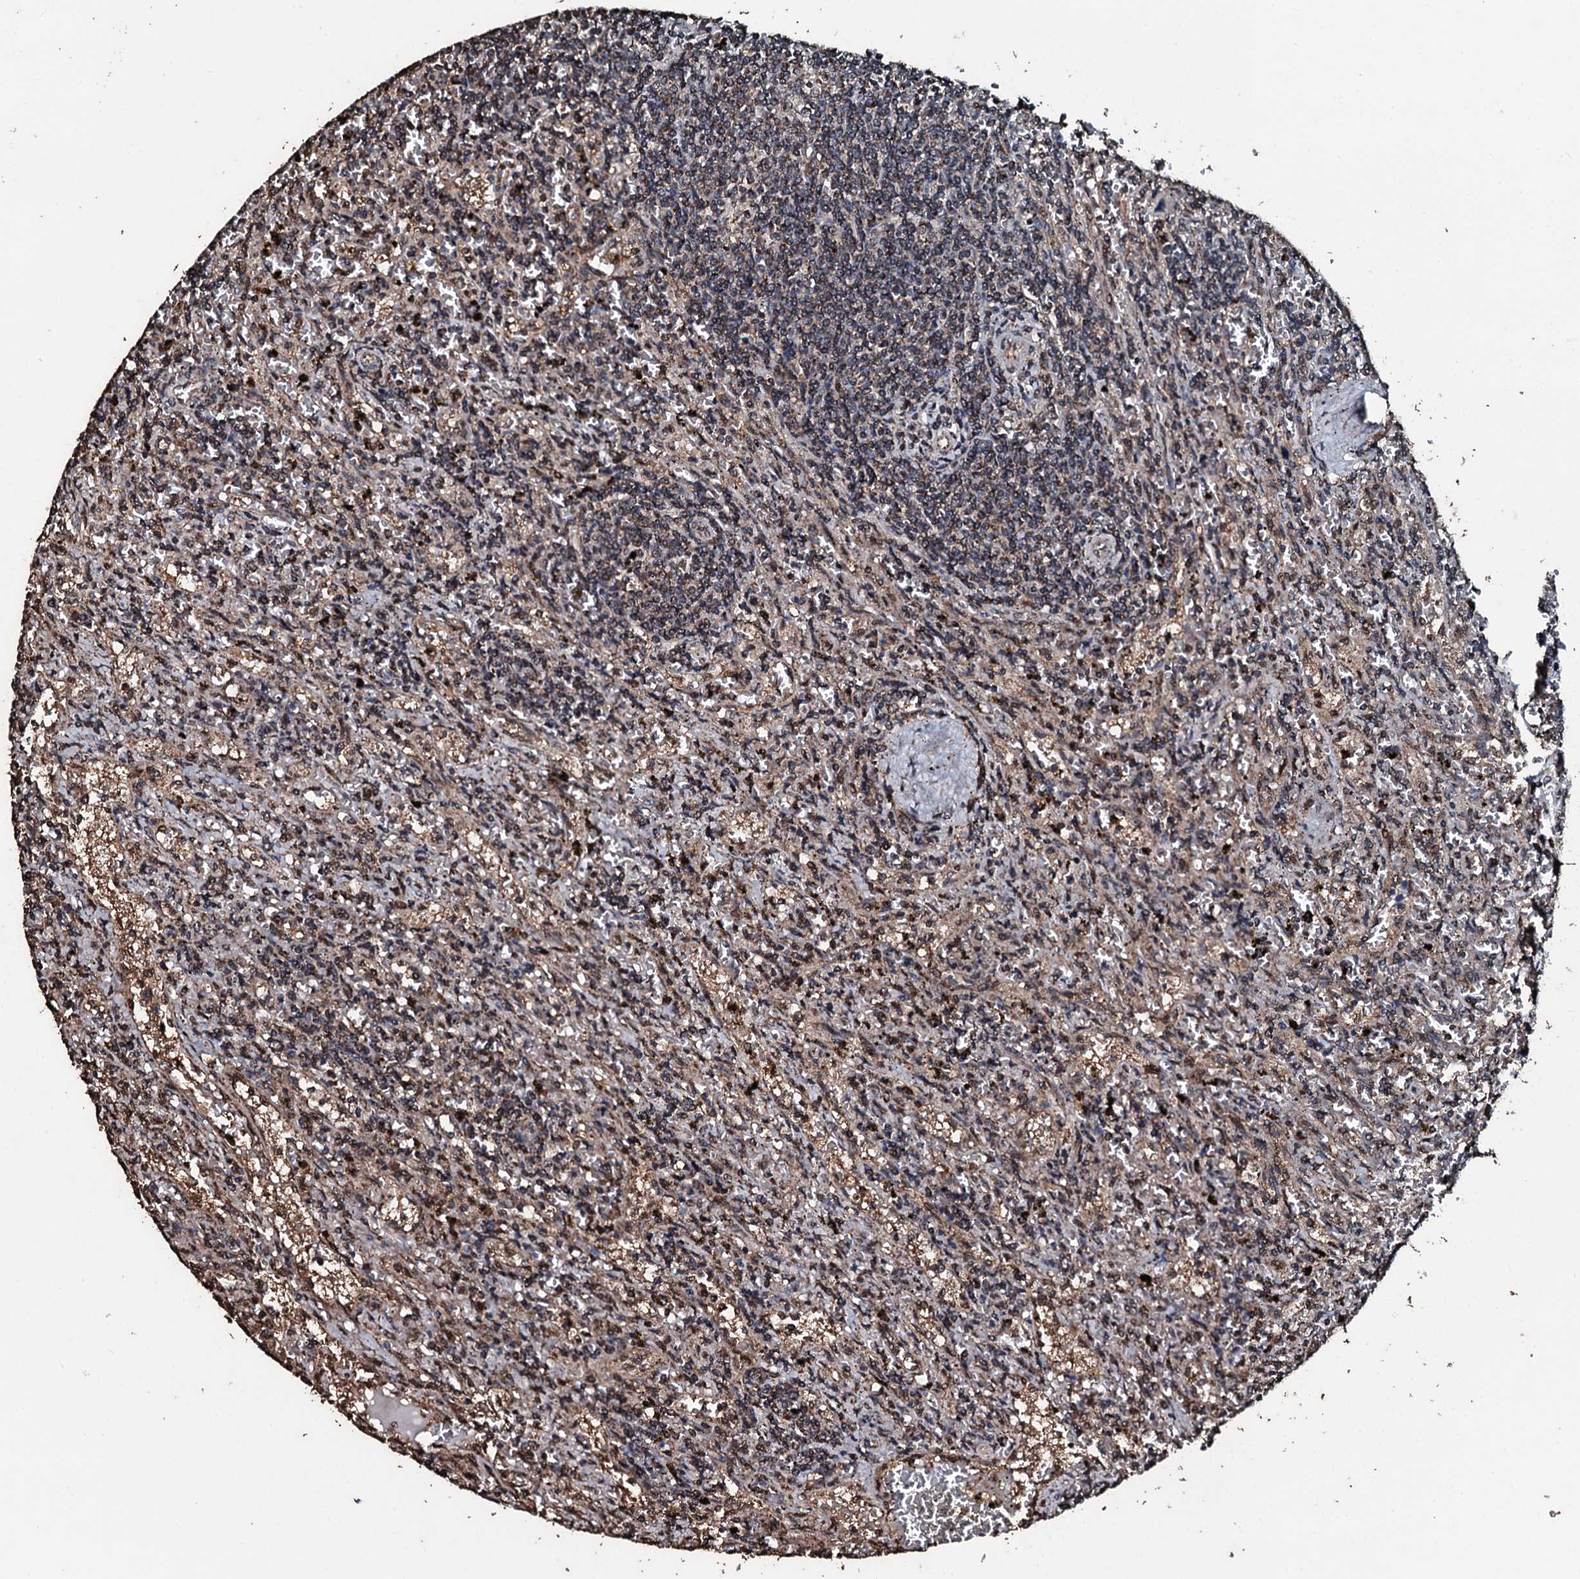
{"staining": {"intensity": "weak", "quantity": "25%-75%", "location": "nuclear"}, "tissue": "lymphoma", "cell_type": "Tumor cells", "image_type": "cancer", "snomed": [{"axis": "morphology", "description": "Malignant lymphoma, non-Hodgkin's type, Low grade"}, {"axis": "topography", "description": "Spleen"}], "caption": "This micrograph displays immunohistochemistry staining of human lymphoma, with low weak nuclear staining in approximately 25%-75% of tumor cells.", "gene": "FAAP24", "patient": {"sex": "male", "age": 76}}